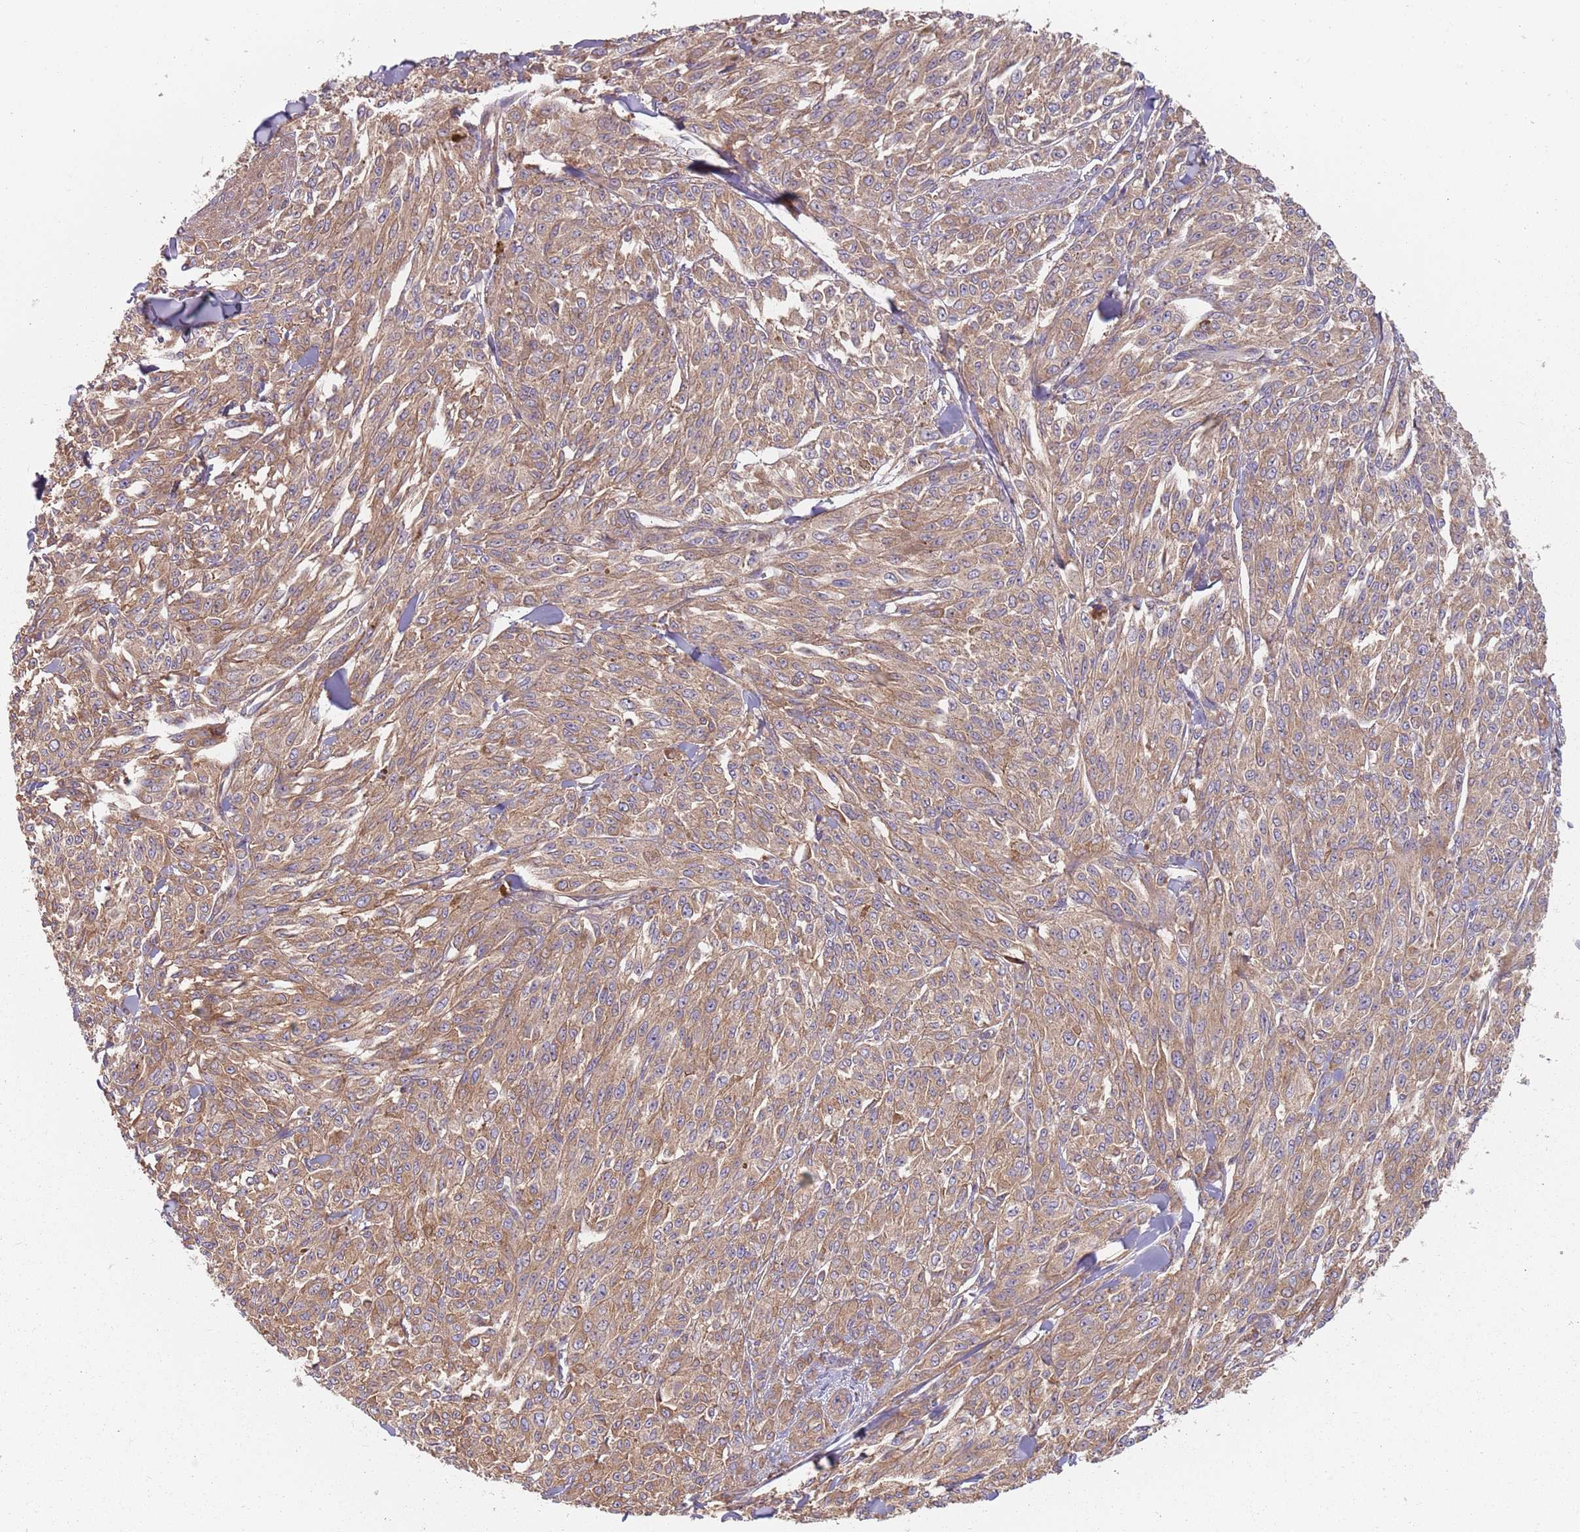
{"staining": {"intensity": "weak", "quantity": ">75%", "location": "cytoplasmic/membranous"}, "tissue": "melanoma", "cell_type": "Tumor cells", "image_type": "cancer", "snomed": [{"axis": "morphology", "description": "Malignant melanoma, NOS"}, {"axis": "topography", "description": "Skin"}], "caption": "Tumor cells reveal weak cytoplasmic/membranous expression in approximately >75% of cells in melanoma. (brown staining indicates protein expression, while blue staining denotes nuclei).", "gene": "SPDL1", "patient": {"sex": "female", "age": 52}}